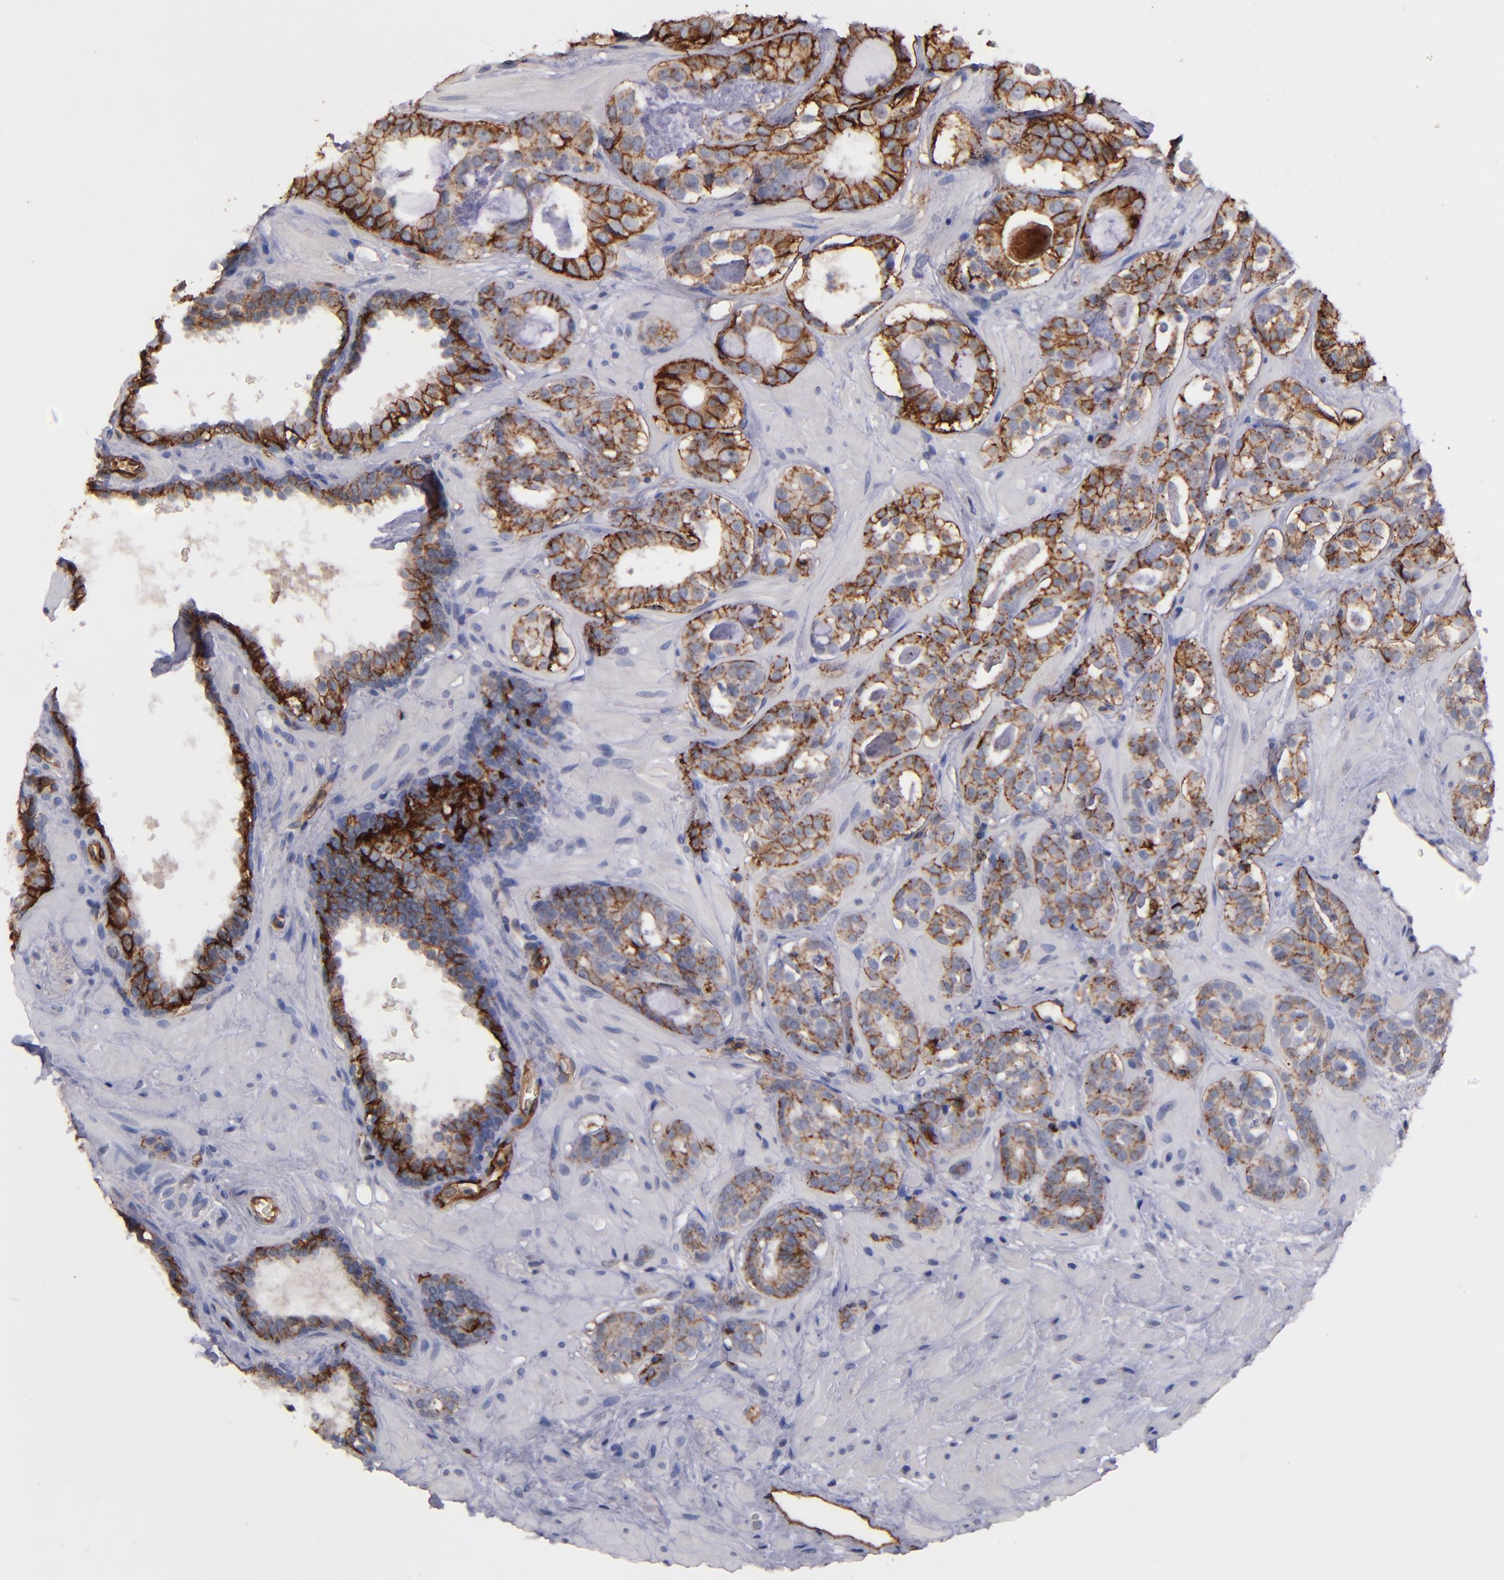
{"staining": {"intensity": "moderate", "quantity": ">75%", "location": "cytoplasmic/membranous"}, "tissue": "prostate cancer", "cell_type": "Tumor cells", "image_type": "cancer", "snomed": [{"axis": "morphology", "description": "Adenocarcinoma, Low grade"}, {"axis": "topography", "description": "Prostate"}], "caption": "Prostate cancer stained with DAB (3,3'-diaminobenzidine) IHC demonstrates medium levels of moderate cytoplasmic/membranous staining in about >75% of tumor cells.", "gene": "CLDN5", "patient": {"sex": "male", "age": 57}}